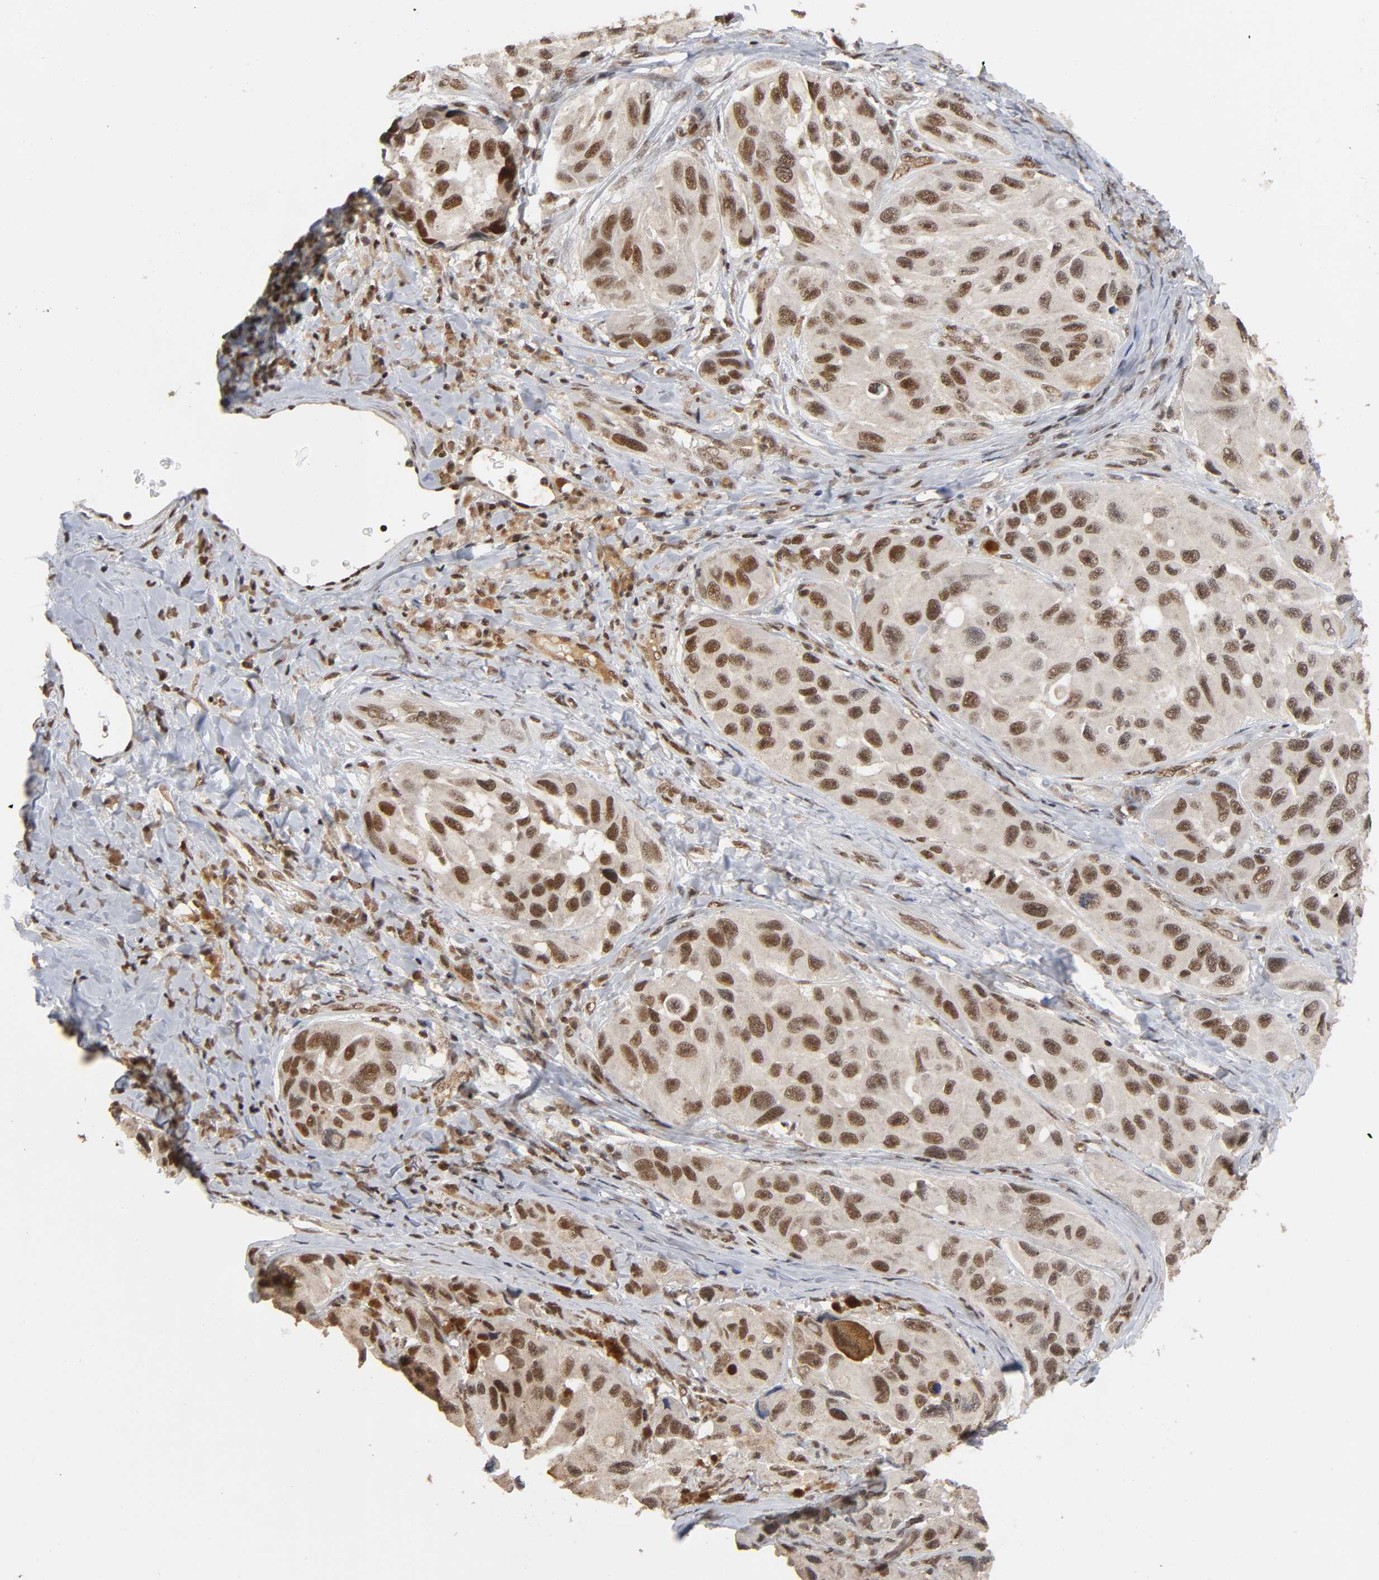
{"staining": {"intensity": "strong", "quantity": "25%-75%", "location": "cytoplasmic/membranous,nuclear"}, "tissue": "melanoma", "cell_type": "Tumor cells", "image_type": "cancer", "snomed": [{"axis": "morphology", "description": "Malignant melanoma, NOS"}, {"axis": "topography", "description": "Skin"}], "caption": "Malignant melanoma stained for a protein exhibits strong cytoplasmic/membranous and nuclear positivity in tumor cells. (DAB (3,3'-diaminobenzidine) IHC, brown staining for protein, blue staining for nuclei).", "gene": "ZNF384", "patient": {"sex": "female", "age": 73}}